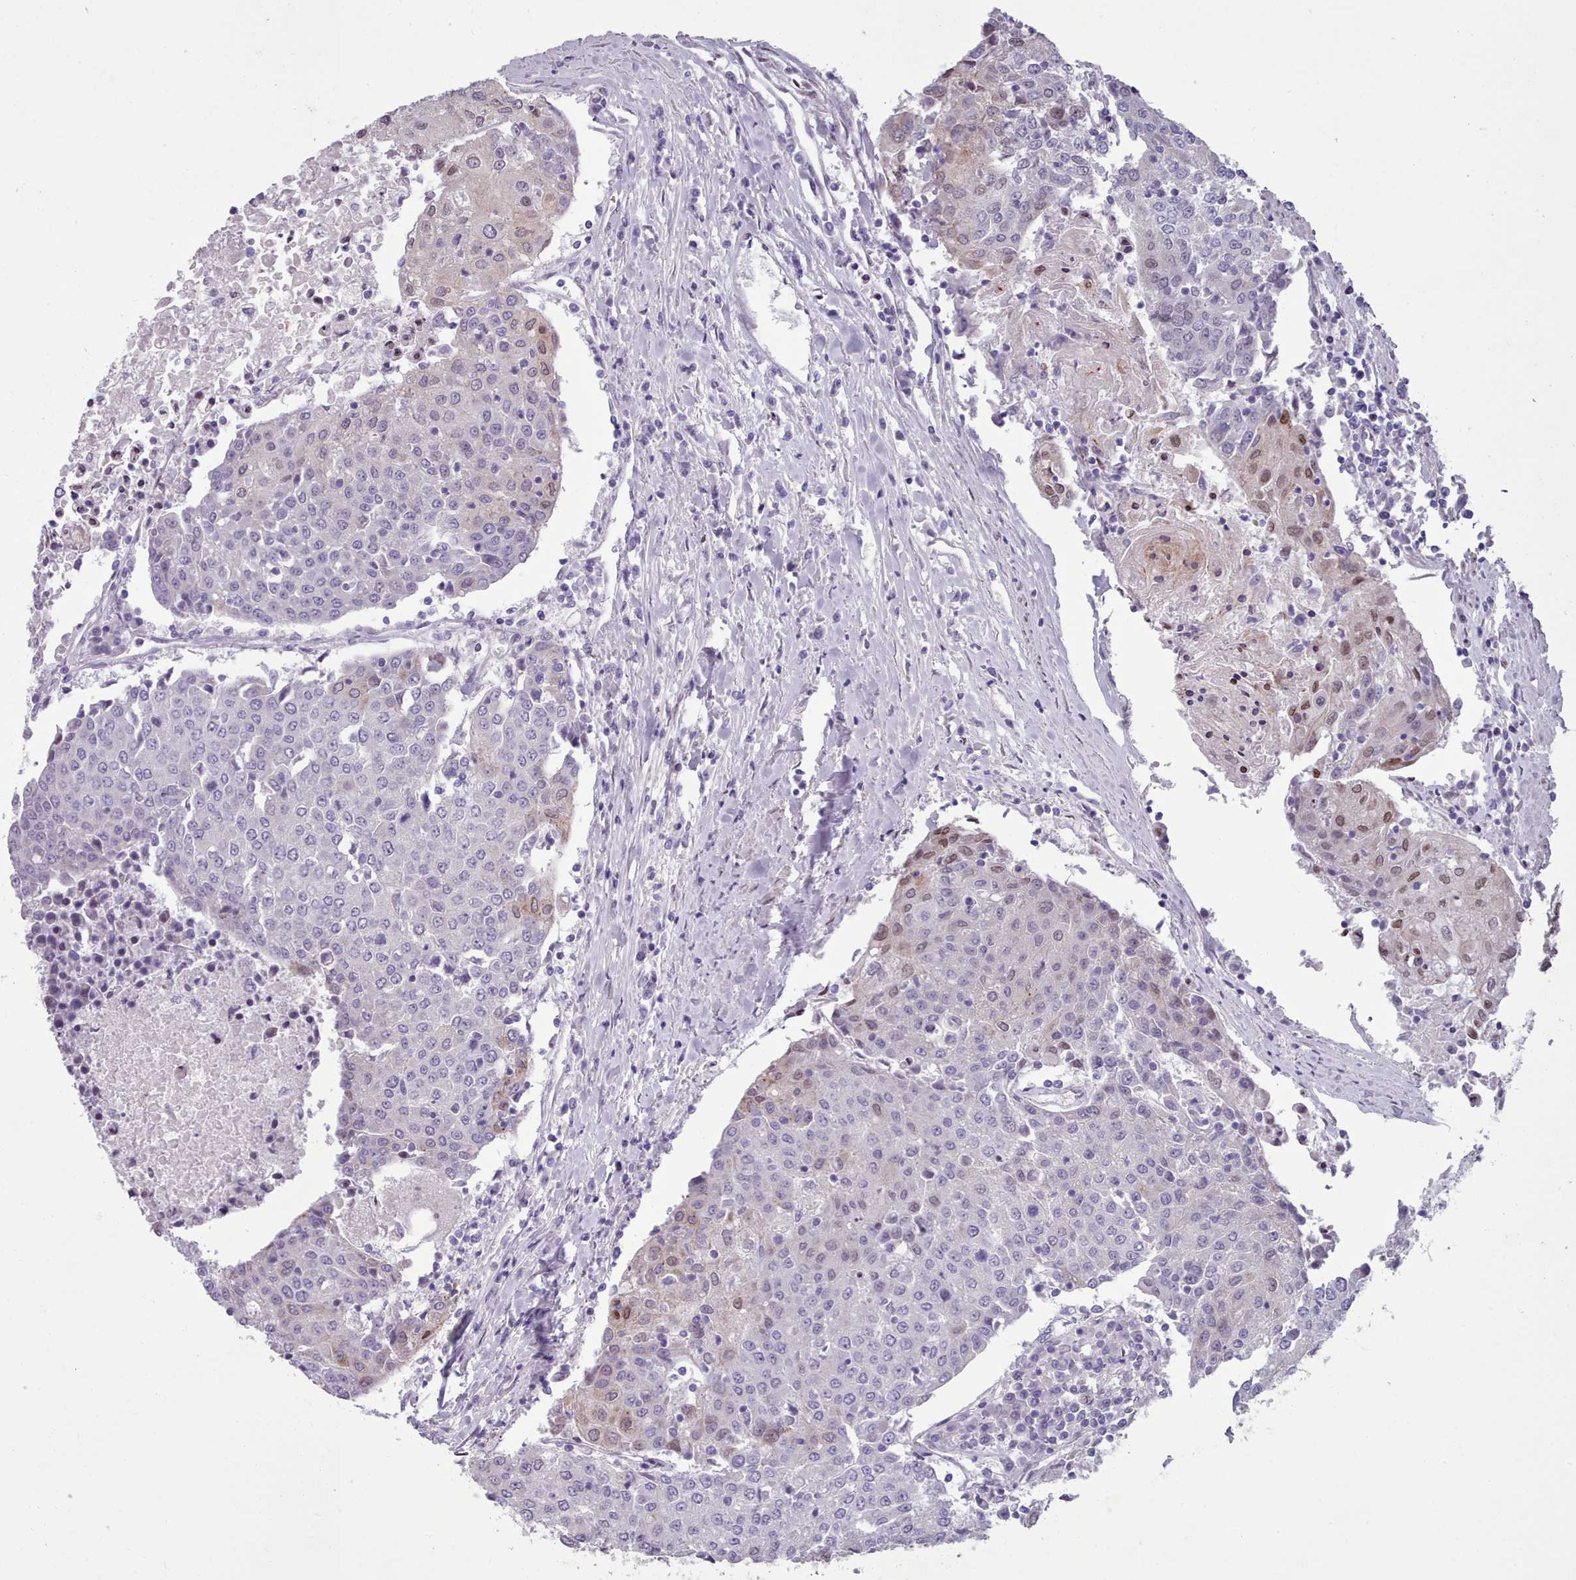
{"staining": {"intensity": "moderate", "quantity": "<25%", "location": "nuclear"}, "tissue": "urothelial cancer", "cell_type": "Tumor cells", "image_type": "cancer", "snomed": [{"axis": "morphology", "description": "Urothelial carcinoma, High grade"}, {"axis": "topography", "description": "Urinary bladder"}], "caption": "This is an image of immunohistochemistry staining of high-grade urothelial carcinoma, which shows moderate staining in the nuclear of tumor cells.", "gene": "KCNT2", "patient": {"sex": "female", "age": 85}}